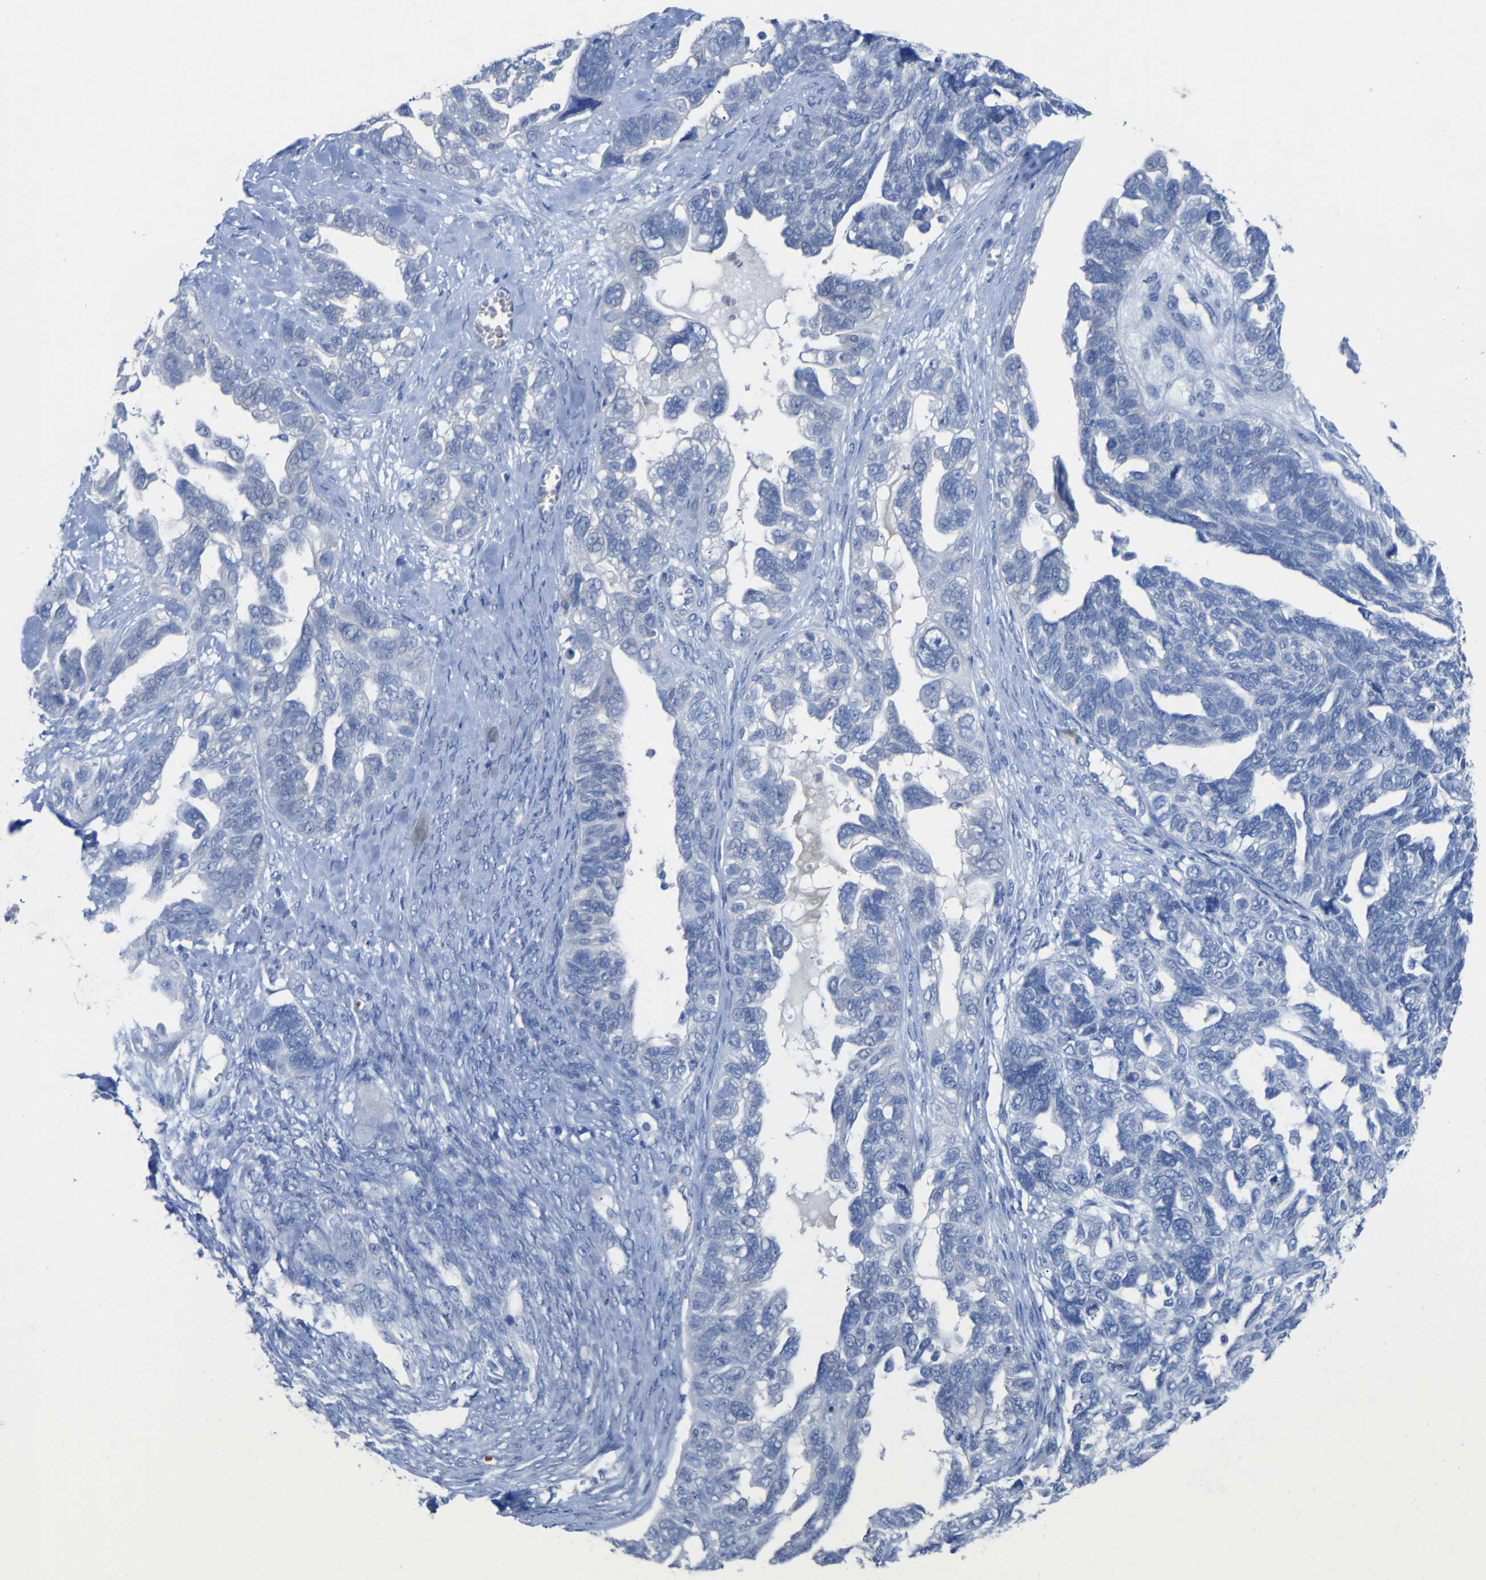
{"staining": {"intensity": "negative", "quantity": "none", "location": "none"}, "tissue": "ovarian cancer", "cell_type": "Tumor cells", "image_type": "cancer", "snomed": [{"axis": "morphology", "description": "Cystadenocarcinoma, serous, NOS"}, {"axis": "topography", "description": "Ovary"}], "caption": "This is an immunohistochemistry histopathology image of ovarian cancer. There is no positivity in tumor cells.", "gene": "GCM1", "patient": {"sex": "female", "age": 79}}